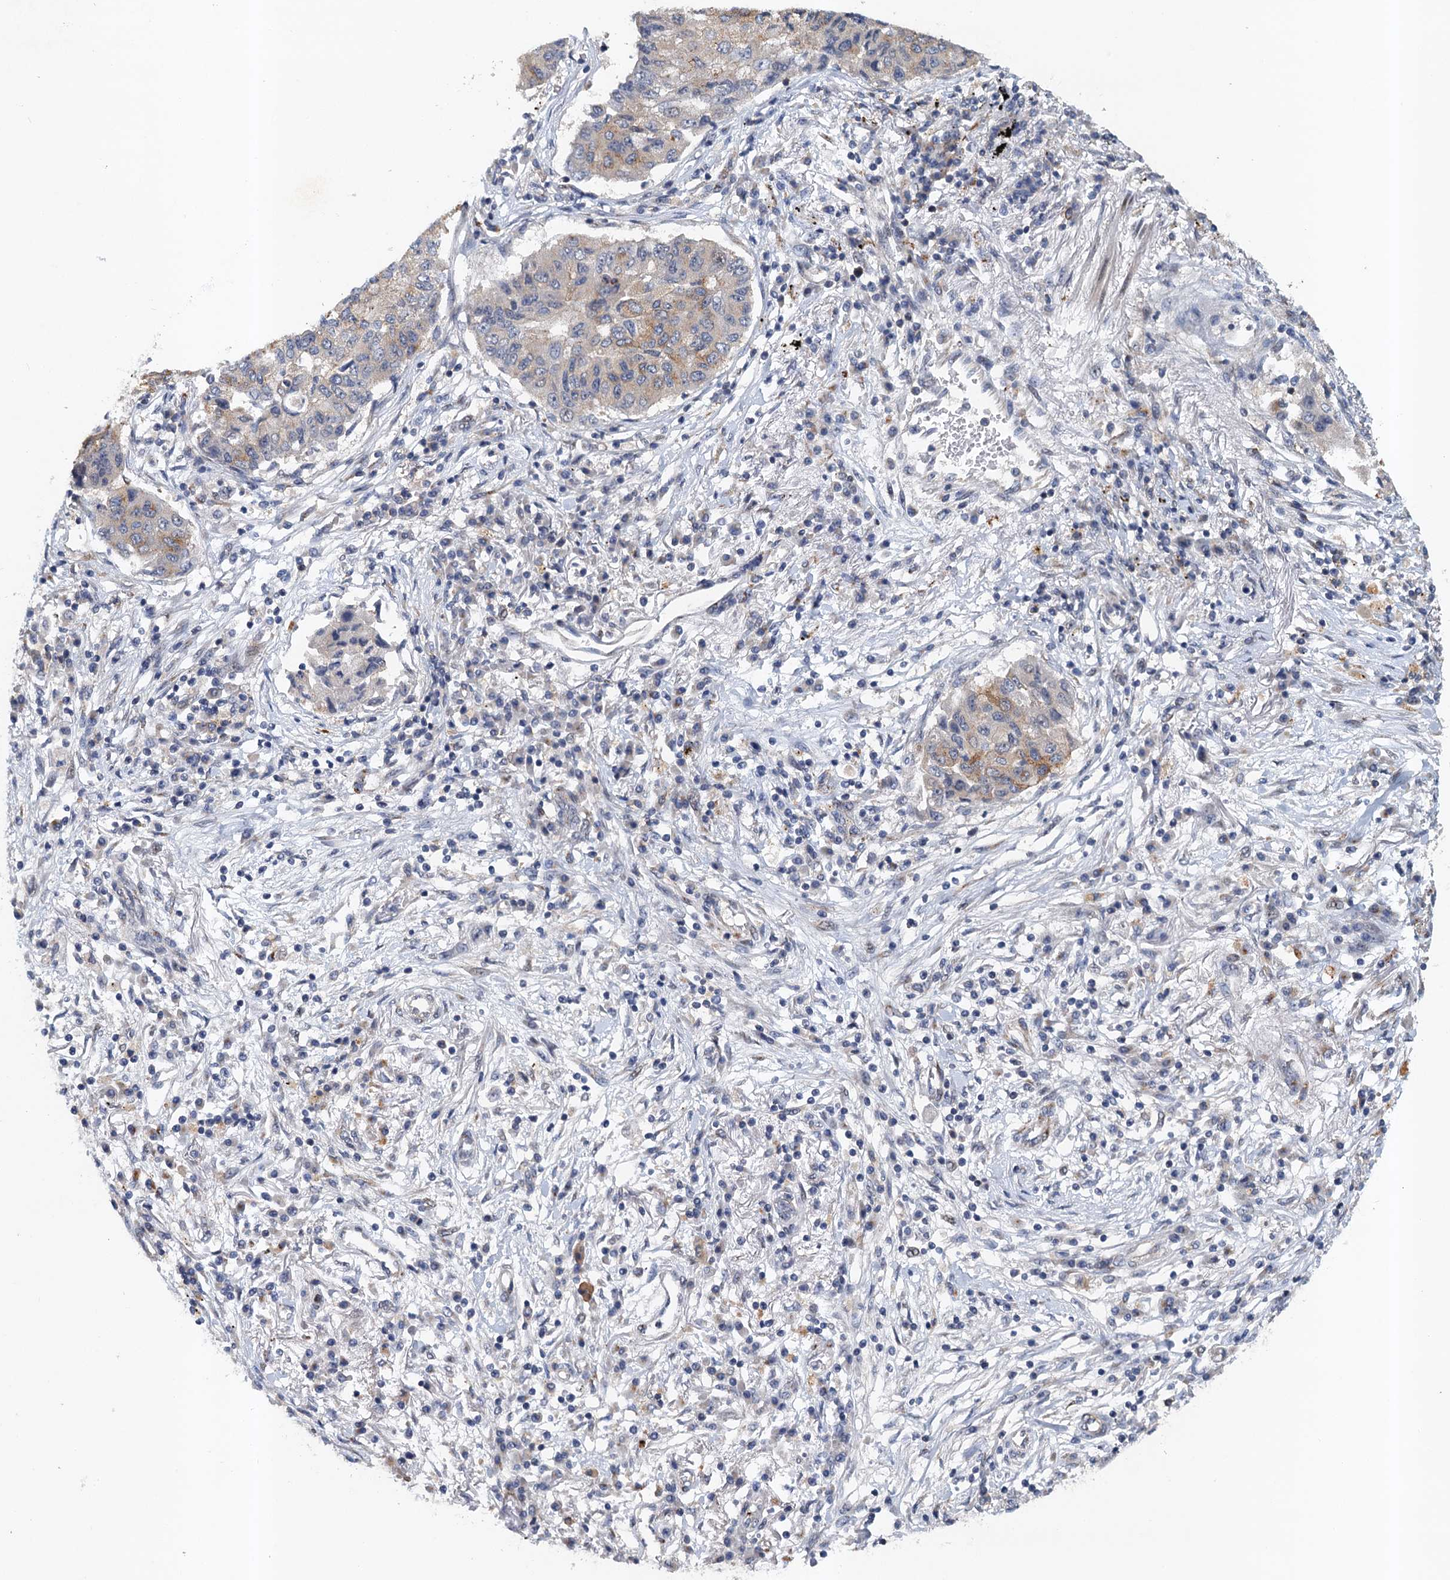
{"staining": {"intensity": "weak", "quantity": "<25%", "location": "cytoplasmic/membranous"}, "tissue": "lung cancer", "cell_type": "Tumor cells", "image_type": "cancer", "snomed": [{"axis": "morphology", "description": "Squamous cell carcinoma, NOS"}, {"axis": "topography", "description": "Lung"}], "caption": "This is a photomicrograph of IHC staining of lung cancer (squamous cell carcinoma), which shows no staining in tumor cells. (Stains: DAB (3,3'-diaminobenzidine) immunohistochemistry with hematoxylin counter stain, Microscopy: brightfield microscopy at high magnification).", "gene": "NBEA", "patient": {"sex": "male", "age": 74}}